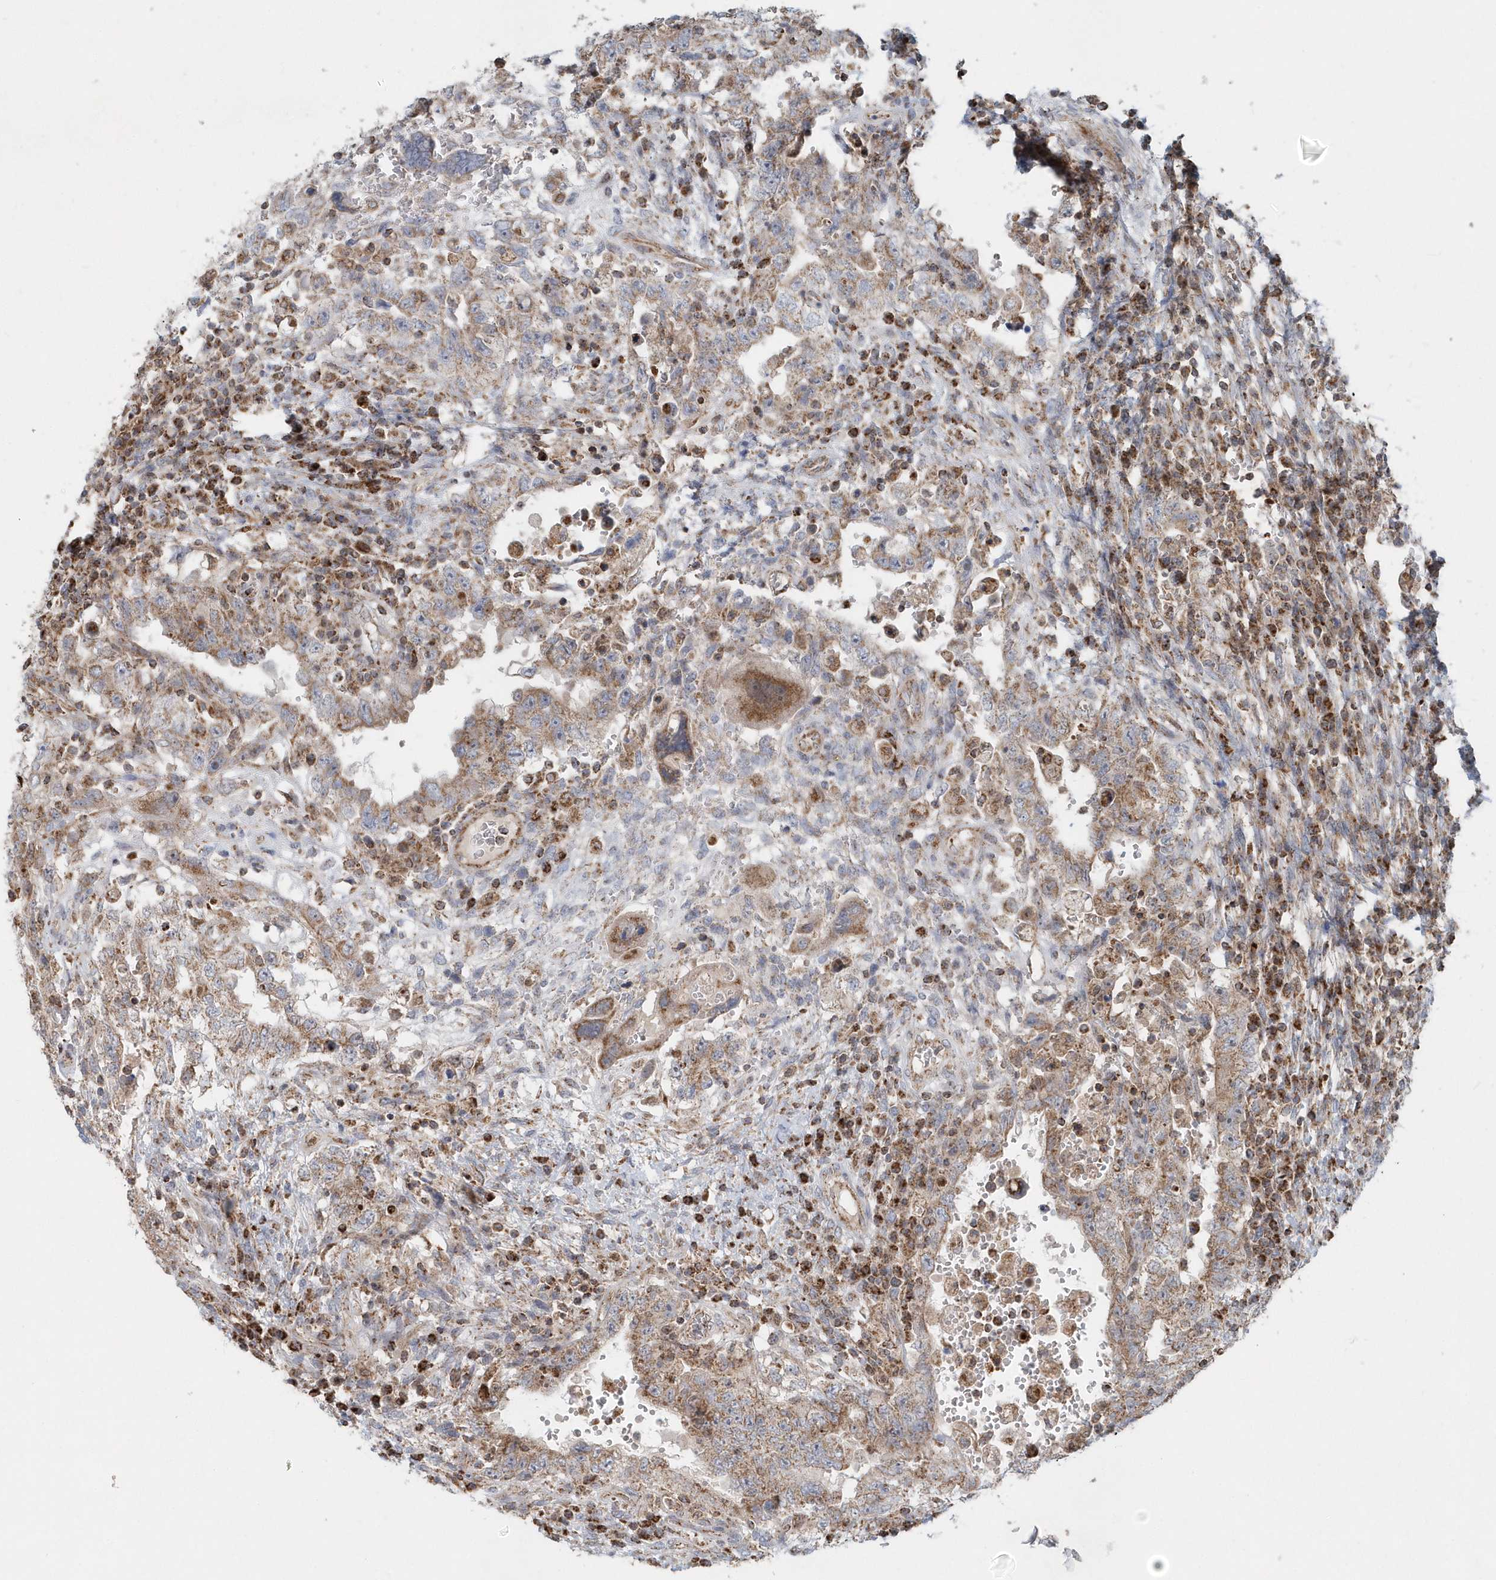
{"staining": {"intensity": "moderate", "quantity": ">75%", "location": "cytoplasmic/membranous"}, "tissue": "testis cancer", "cell_type": "Tumor cells", "image_type": "cancer", "snomed": [{"axis": "morphology", "description": "Carcinoma, Embryonal, NOS"}, {"axis": "topography", "description": "Testis"}], "caption": "Moderate cytoplasmic/membranous staining is appreciated in about >75% of tumor cells in testis cancer.", "gene": "PPP1R7", "patient": {"sex": "male", "age": 26}}